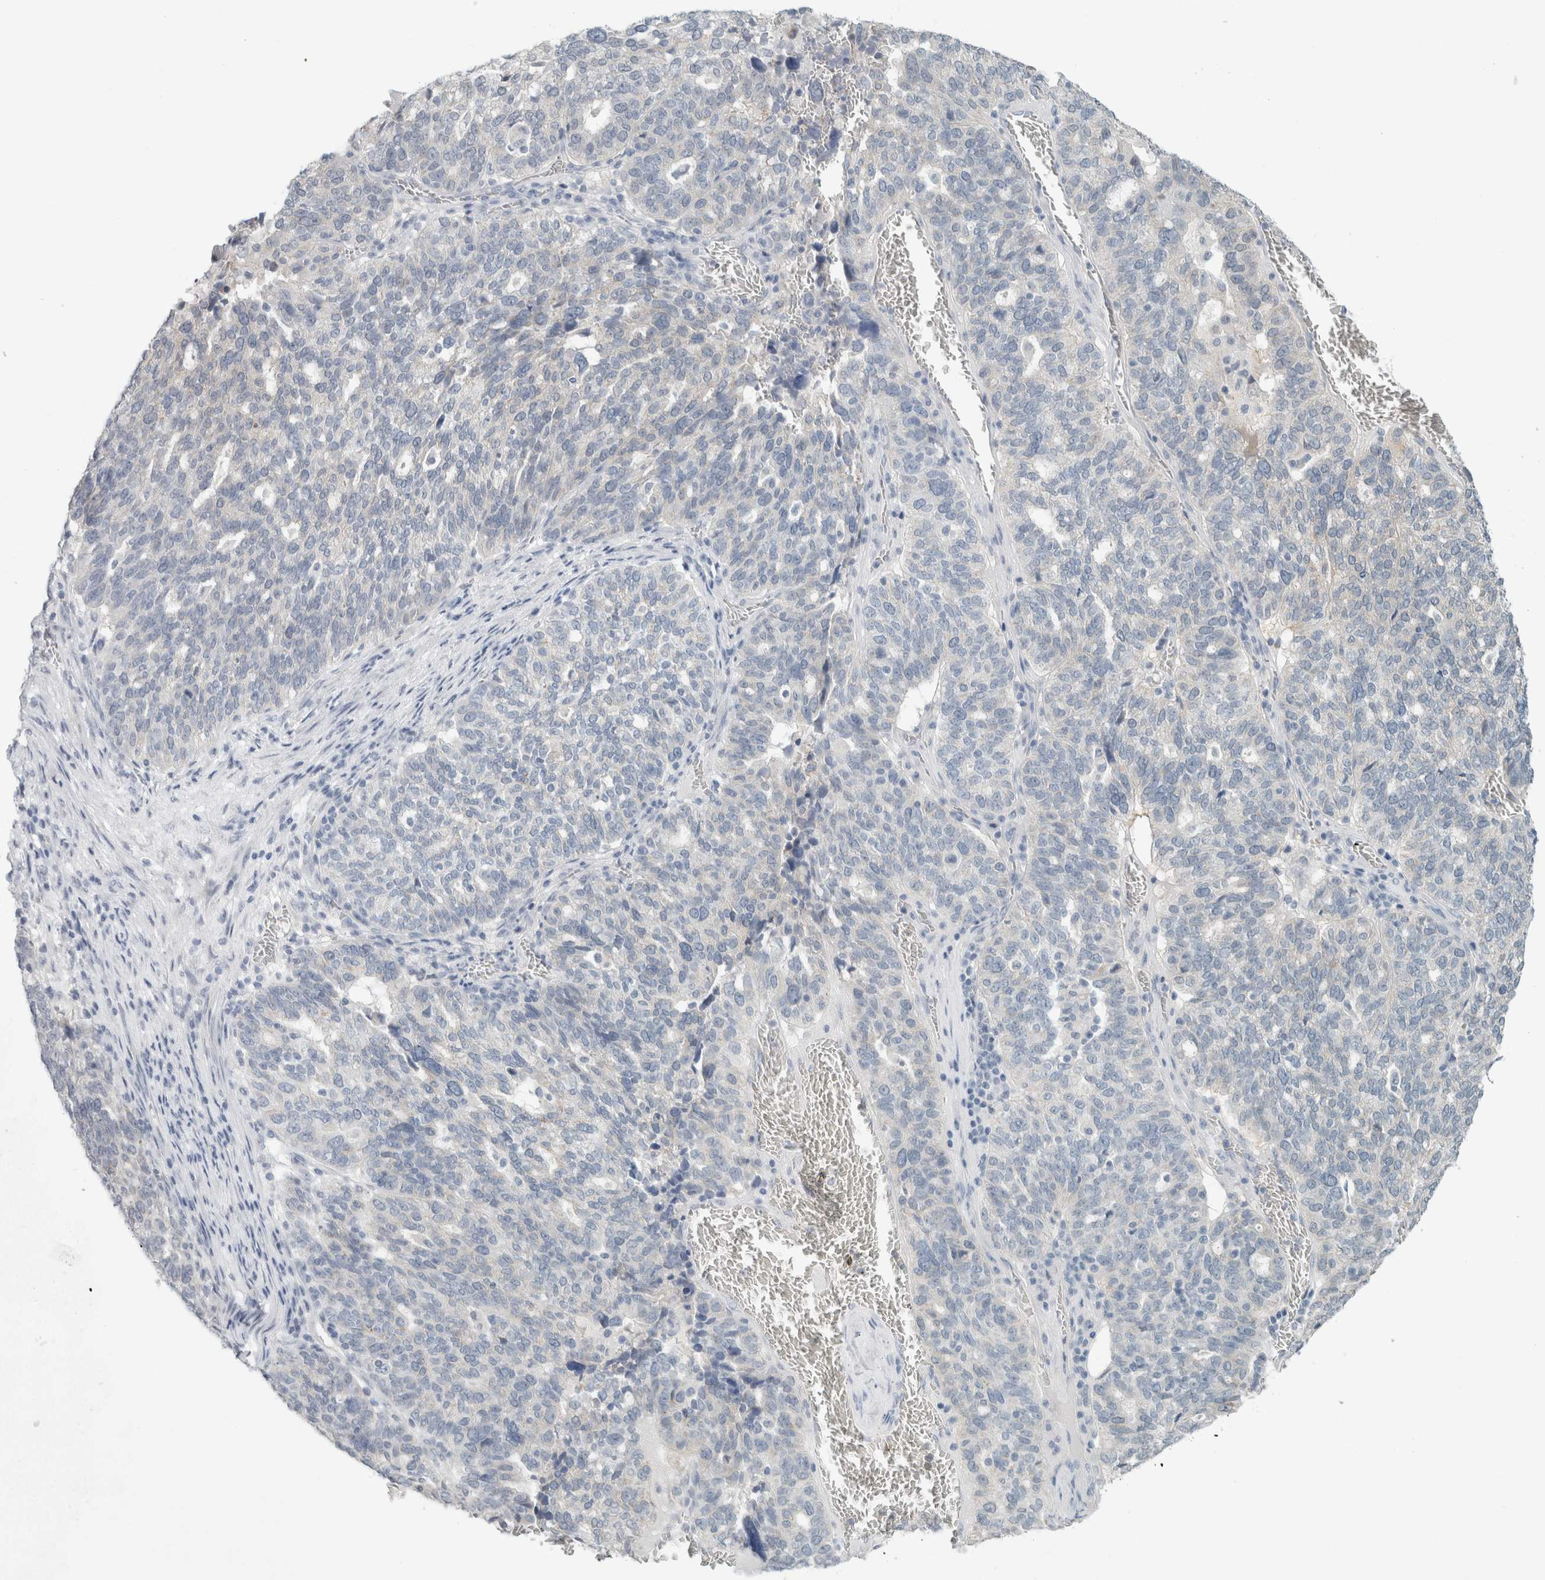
{"staining": {"intensity": "negative", "quantity": "none", "location": "none"}, "tissue": "ovarian cancer", "cell_type": "Tumor cells", "image_type": "cancer", "snomed": [{"axis": "morphology", "description": "Cystadenocarcinoma, serous, NOS"}, {"axis": "topography", "description": "Ovary"}], "caption": "Micrograph shows no significant protein positivity in tumor cells of ovarian serous cystadenocarcinoma.", "gene": "TRIT1", "patient": {"sex": "female", "age": 59}}